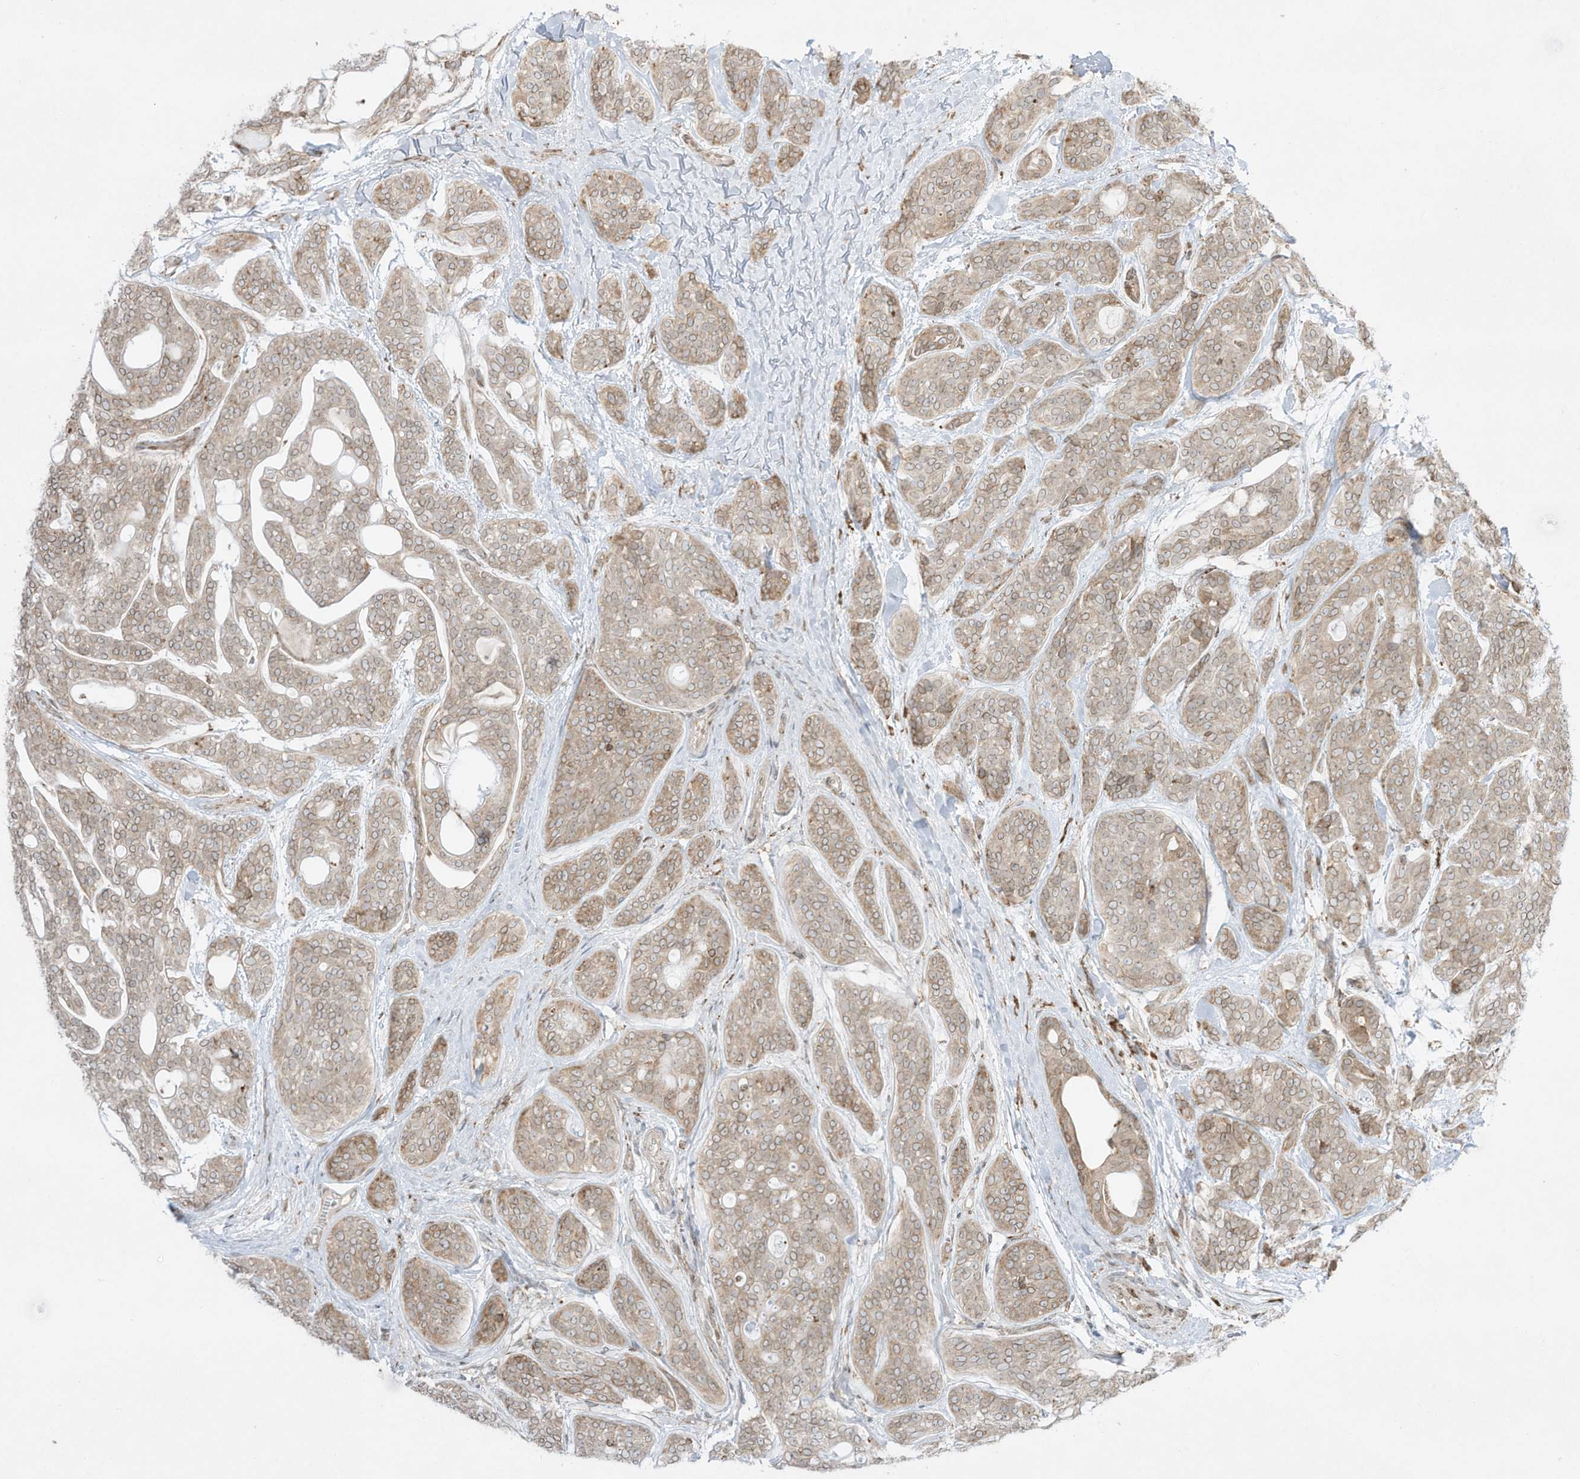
{"staining": {"intensity": "weak", "quantity": "25%-75%", "location": "cytoplasmic/membranous"}, "tissue": "head and neck cancer", "cell_type": "Tumor cells", "image_type": "cancer", "snomed": [{"axis": "morphology", "description": "Adenocarcinoma, NOS"}, {"axis": "topography", "description": "Head-Neck"}], "caption": "Weak cytoplasmic/membranous staining for a protein is appreciated in about 25%-75% of tumor cells of adenocarcinoma (head and neck) using immunohistochemistry (IHC).", "gene": "PTK6", "patient": {"sex": "male", "age": 66}}